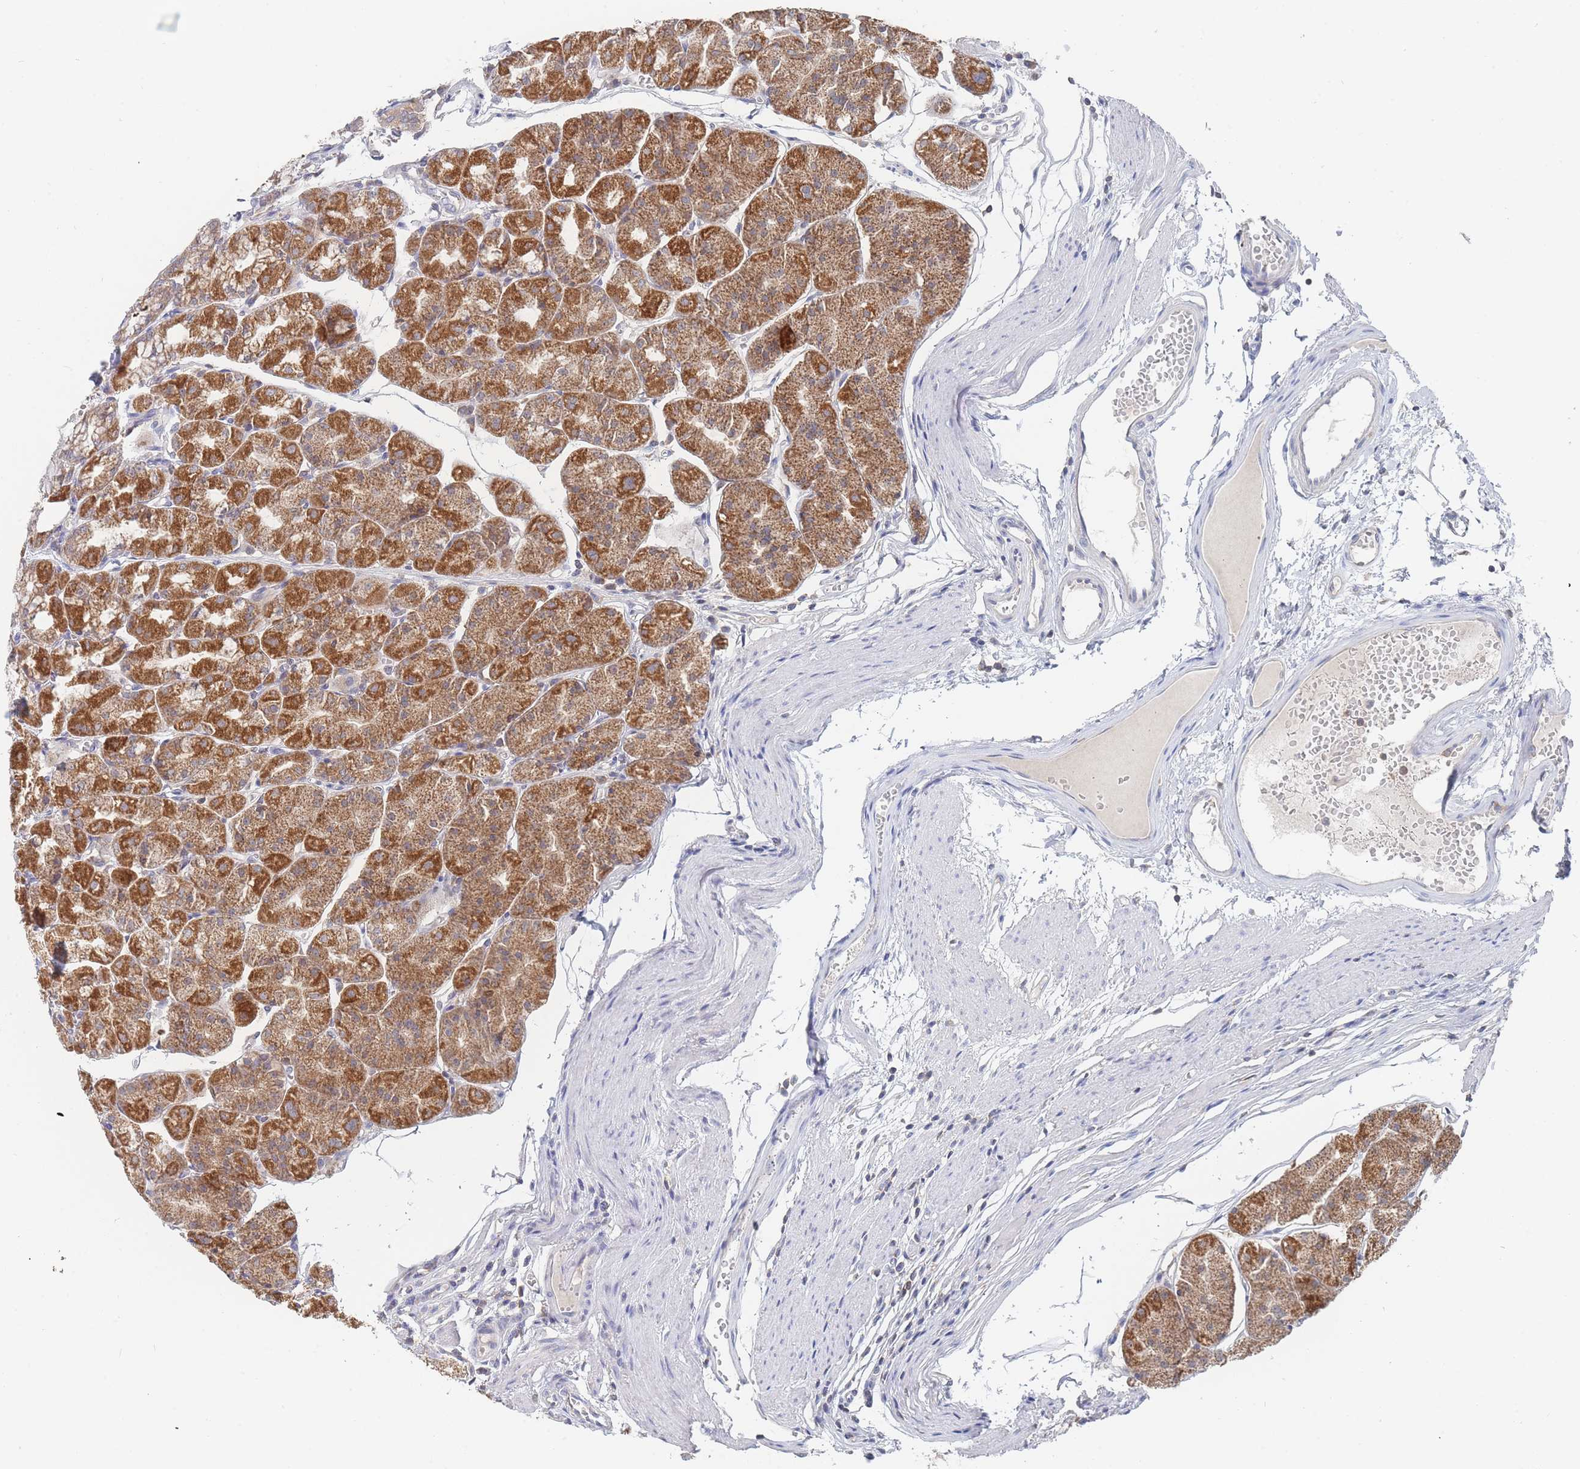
{"staining": {"intensity": "strong", "quantity": ">75%", "location": "cytoplasmic/membranous"}, "tissue": "stomach", "cell_type": "Glandular cells", "image_type": "normal", "snomed": [{"axis": "morphology", "description": "Normal tissue, NOS"}, {"axis": "topography", "description": "Stomach"}], "caption": "Immunohistochemical staining of unremarkable stomach demonstrates high levels of strong cytoplasmic/membranous expression in approximately >75% of glandular cells. (DAB (3,3'-diaminobenzidine) = brown stain, brightfield microscopy at high magnification).", "gene": "PPP6C", "patient": {"sex": "male", "age": 55}}